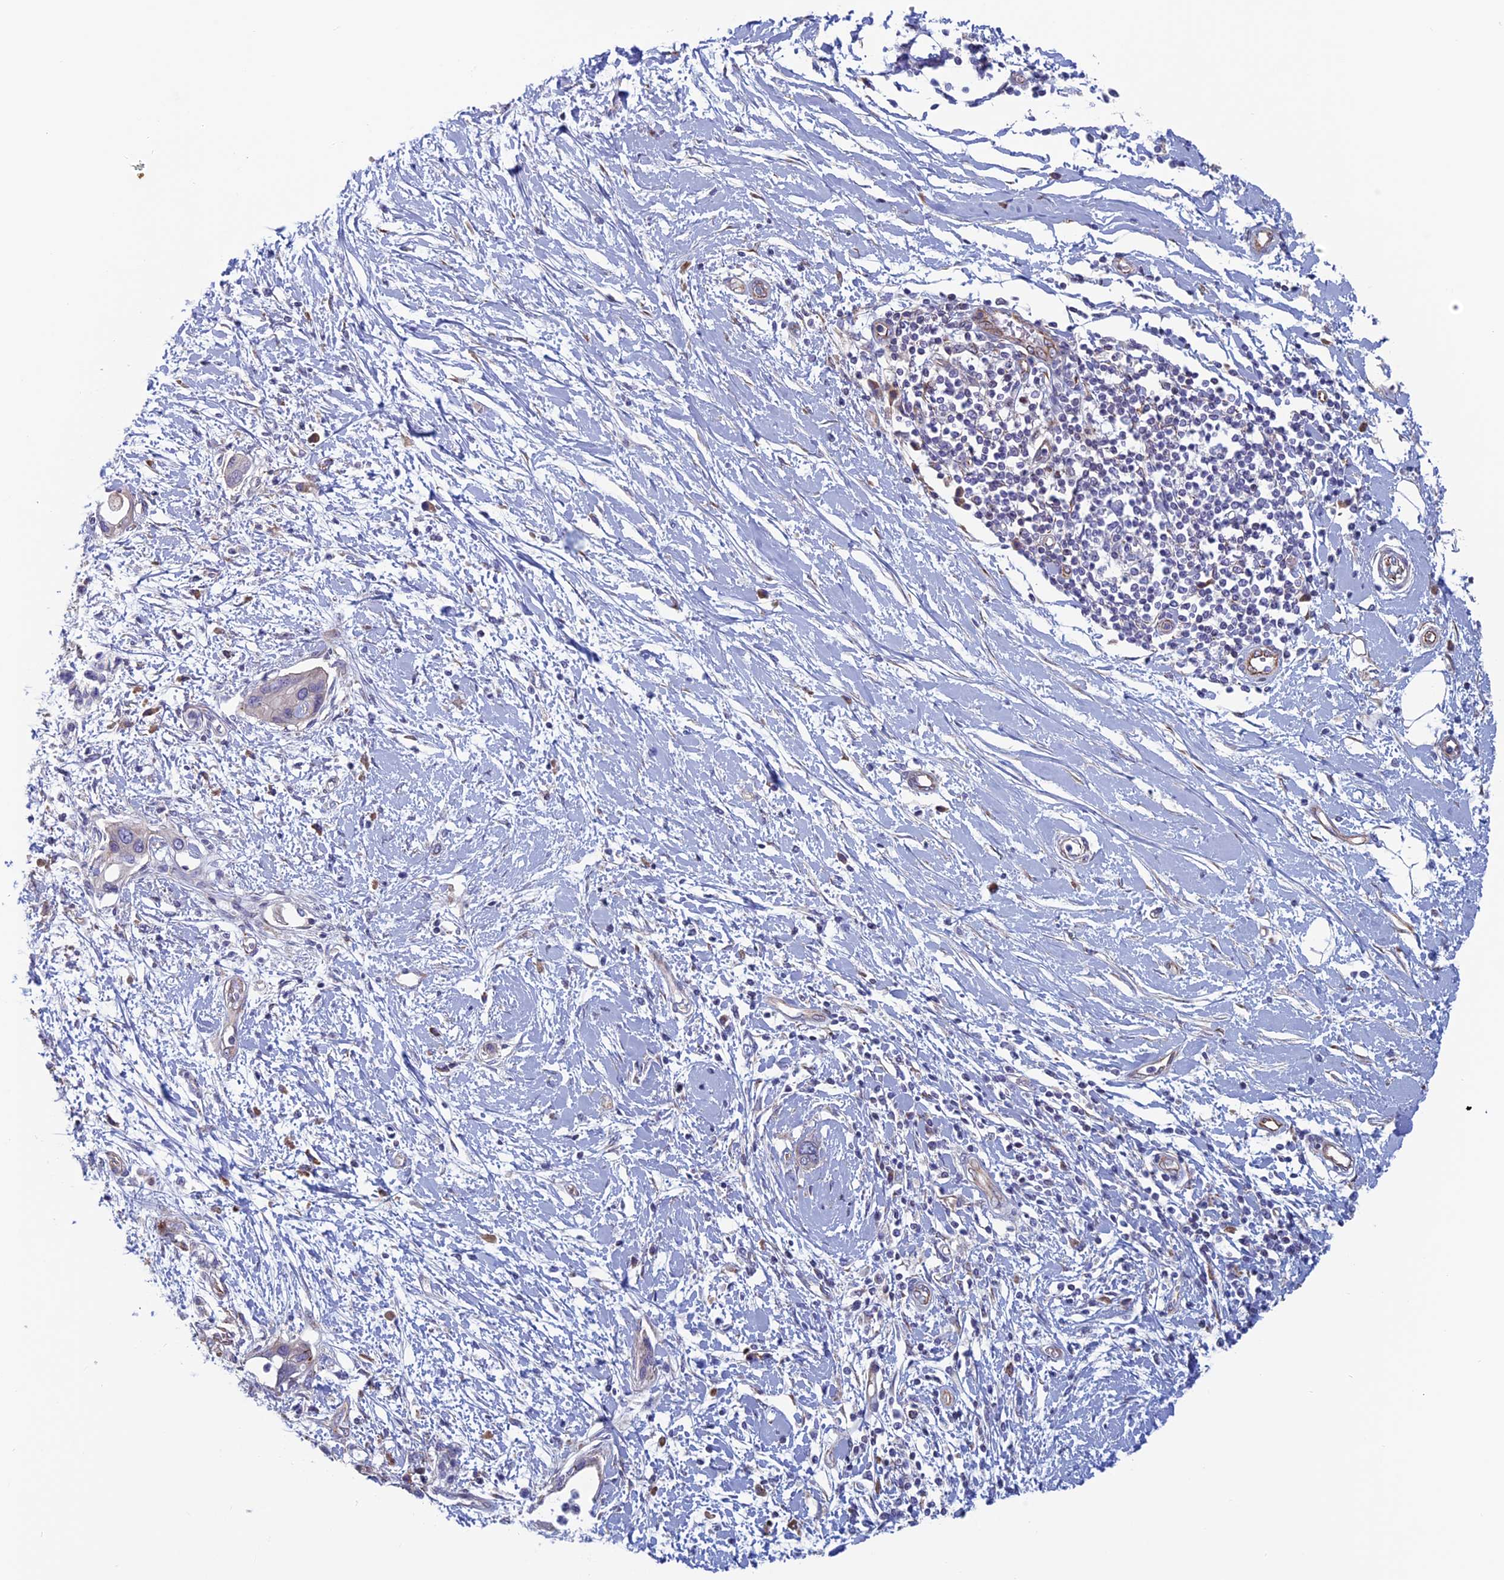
{"staining": {"intensity": "negative", "quantity": "none", "location": "none"}, "tissue": "pancreatic cancer", "cell_type": "Tumor cells", "image_type": "cancer", "snomed": [{"axis": "morphology", "description": "Normal tissue, NOS"}, {"axis": "morphology", "description": "Adenocarcinoma, NOS"}, {"axis": "topography", "description": "Pancreas"}, {"axis": "topography", "description": "Peripheral nerve tissue"}], "caption": "Human adenocarcinoma (pancreatic) stained for a protein using immunohistochemistry (IHC) shows no positivity in tumor cells.", "gene": "BCL2L10", "patient": {"sex": "male", "age": 59}}